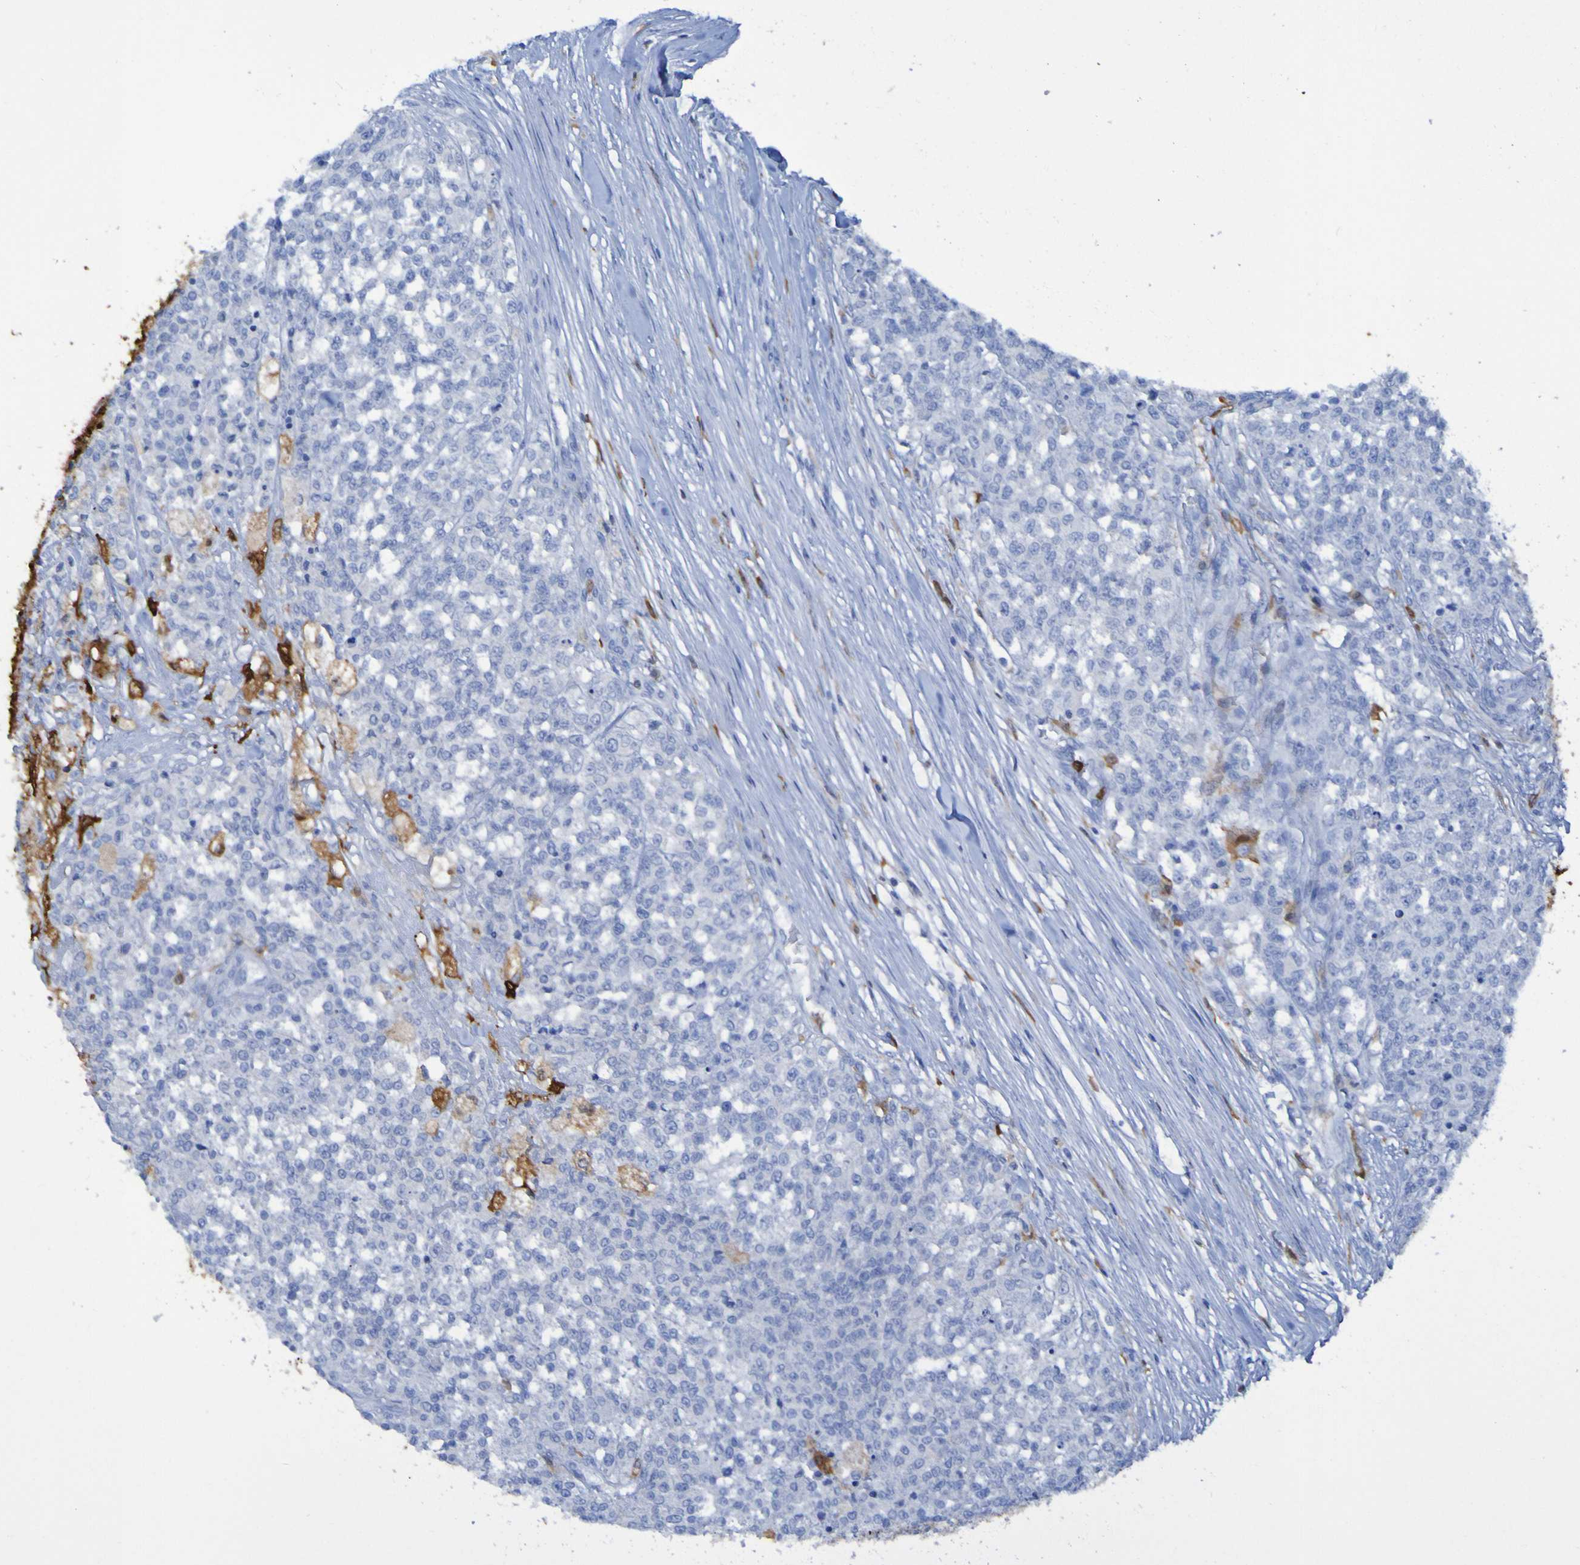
{"staining": {"intensity": "negative", "quantity": "none", "location": "none"}, "tissue": "testis cancer", "cell_type": "Tumor cells", "image_type": "cancer", "snomed": [{"axis": "morphology", "description": "Seminoma, NOS"}, {"axis": "topography", "description": "Testis"}], "caption": "Human seminoma (testis) stained for a protein using immunohistochemistry exhibits no expression in tumor cells.", "gene": "MPPE1", "patient": {"sex": "male", "age": 59}}